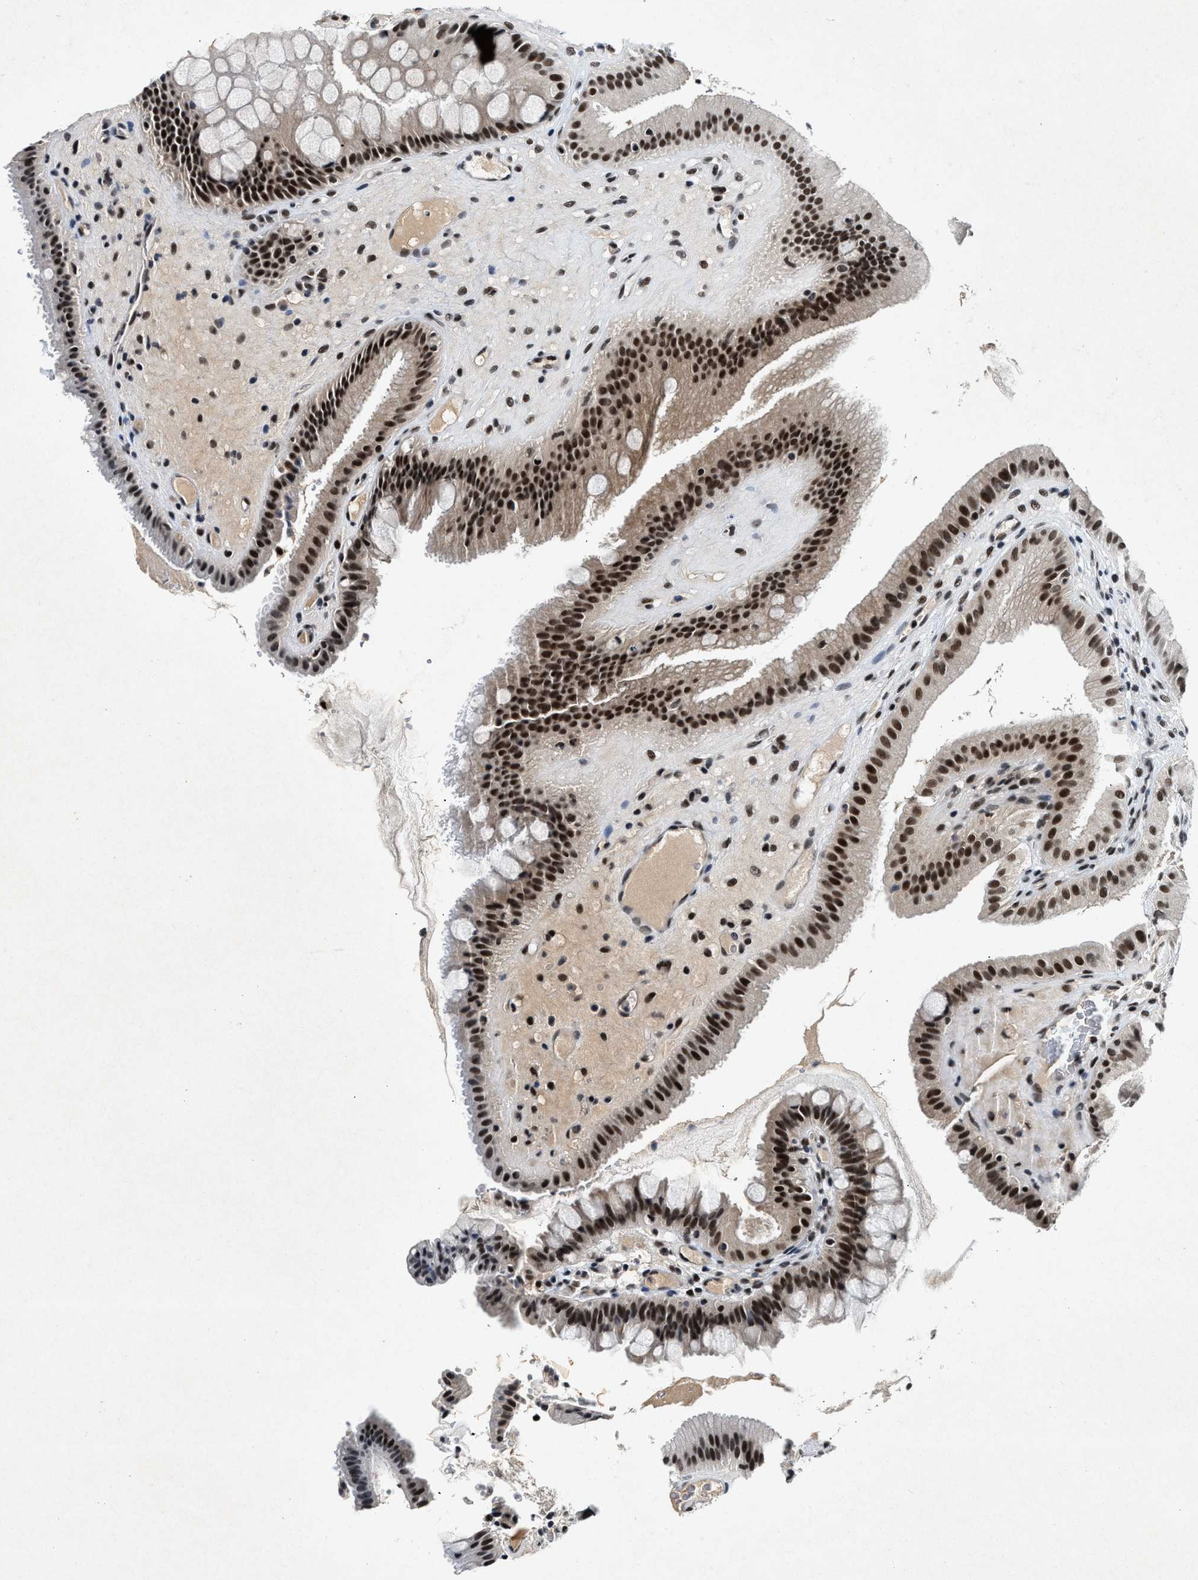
{"staining": {"intensity": "strong", "quantity": ">75%", "location": "nuclear"}, "tissue": "gallbladder", "cell_type": "Glandular cells", "image_type": "normal", "snomed": [{"axis": "morphology", "description": "Normal tissue, NOS"}, {"axis": "topography", "description": "Gallbladder"}], "caption": "Protein expression analysis of normal gallbladder reveals strong nuclear positivity in about >75% of glandular cells. (DAB (3,3'-diaminobenzidine) = brown stain, brightfield microscopy at high magnification).", "gene": "NCOA1", "patient": {"sex": "male", "age": 49}}